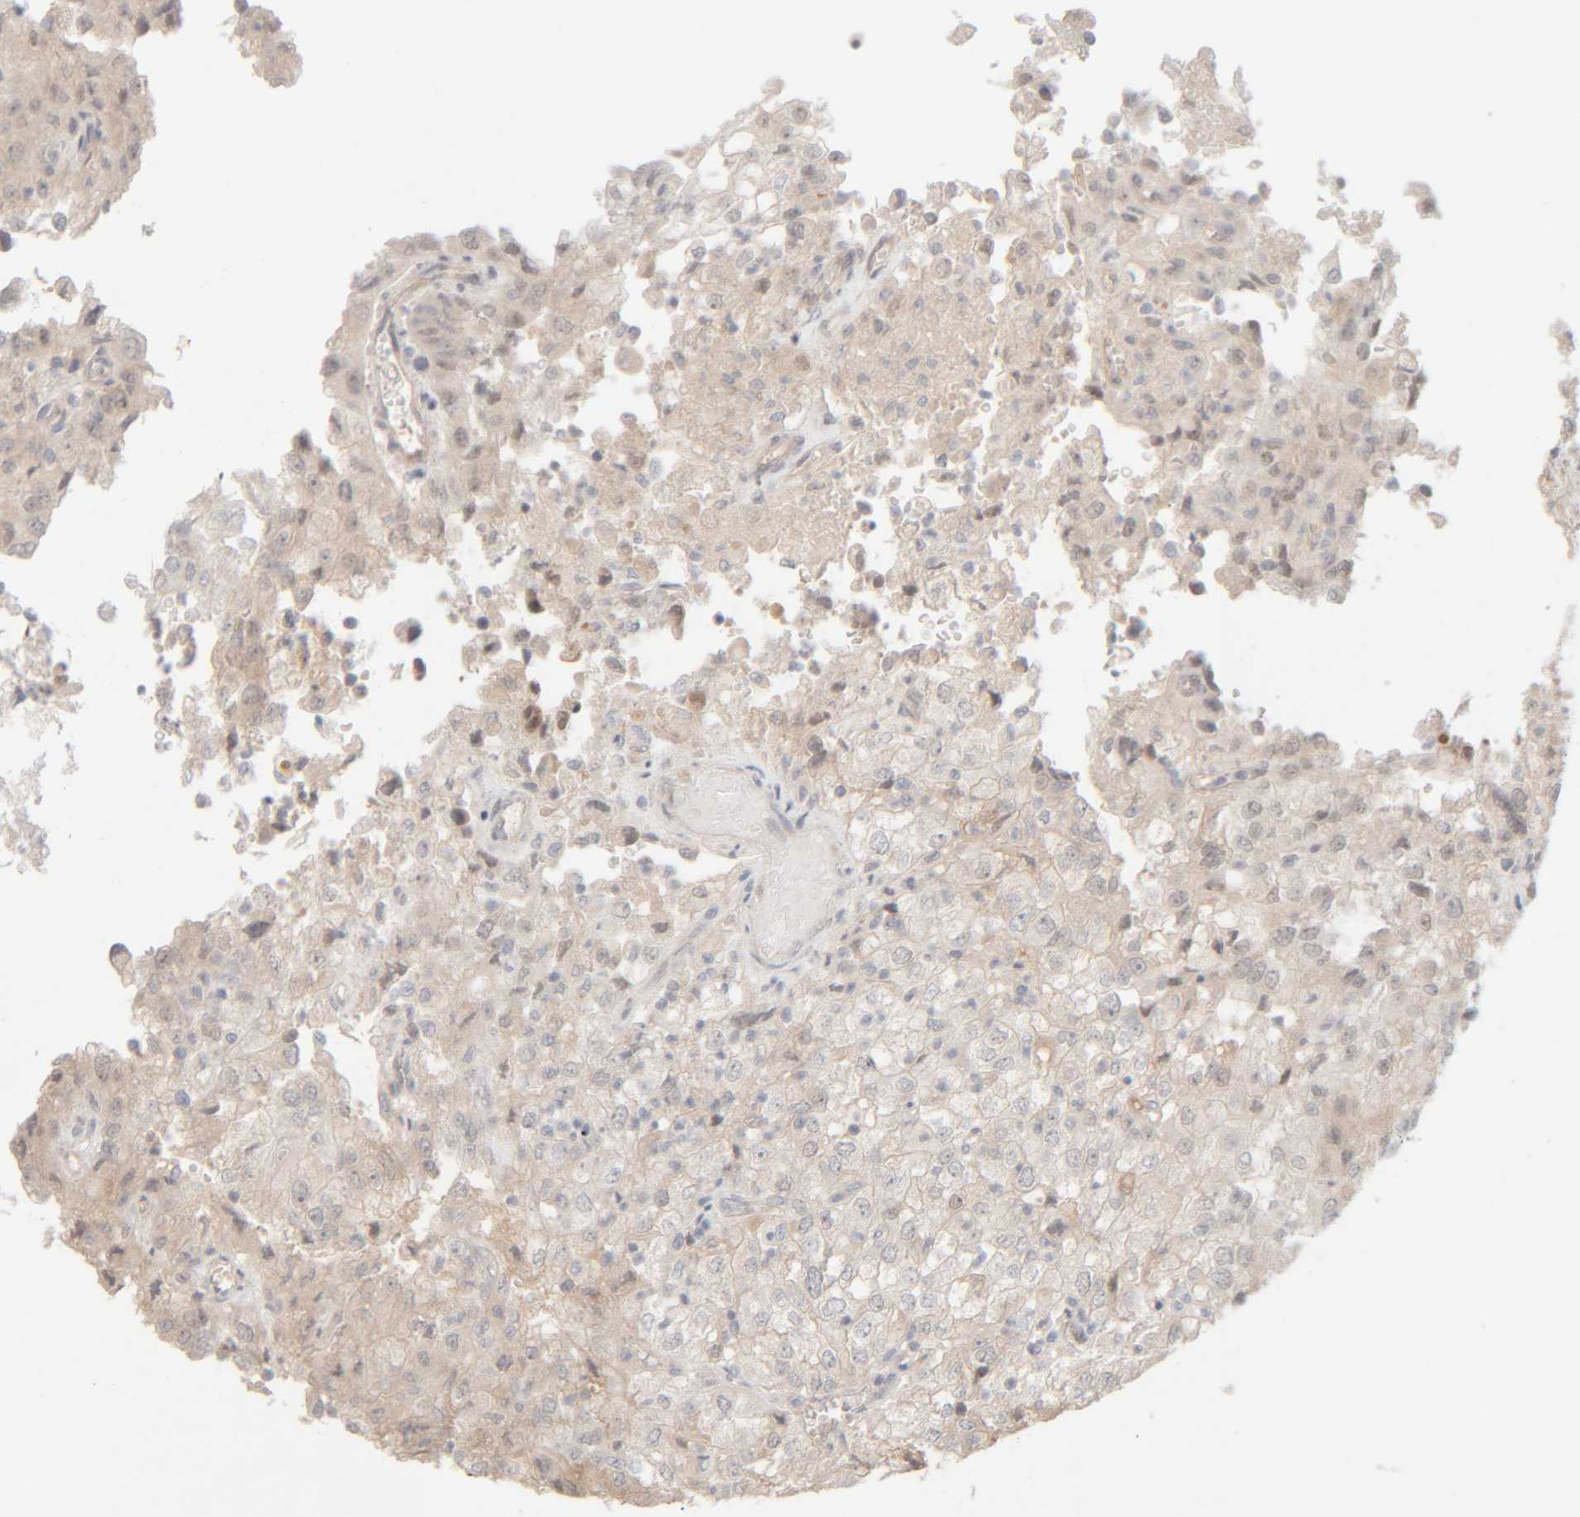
{"staining": {"intensity": "negative", "quantity": "none", "location": "none"}, "tissue": "renal cancer", "cell_type": "Tumor cells", "image_type": "cancer", "snomed": [{"axis": "morphology", "description": "Adenocarcinoma, NOS"}, {"axis": "topography", "description": "Kidney"}], "caption": "There is no significant staining in tumor cells of renal cancer (adenocarcinoma).", "gene": "CHKA", "patient": {"sex": "female", "age": 54}}